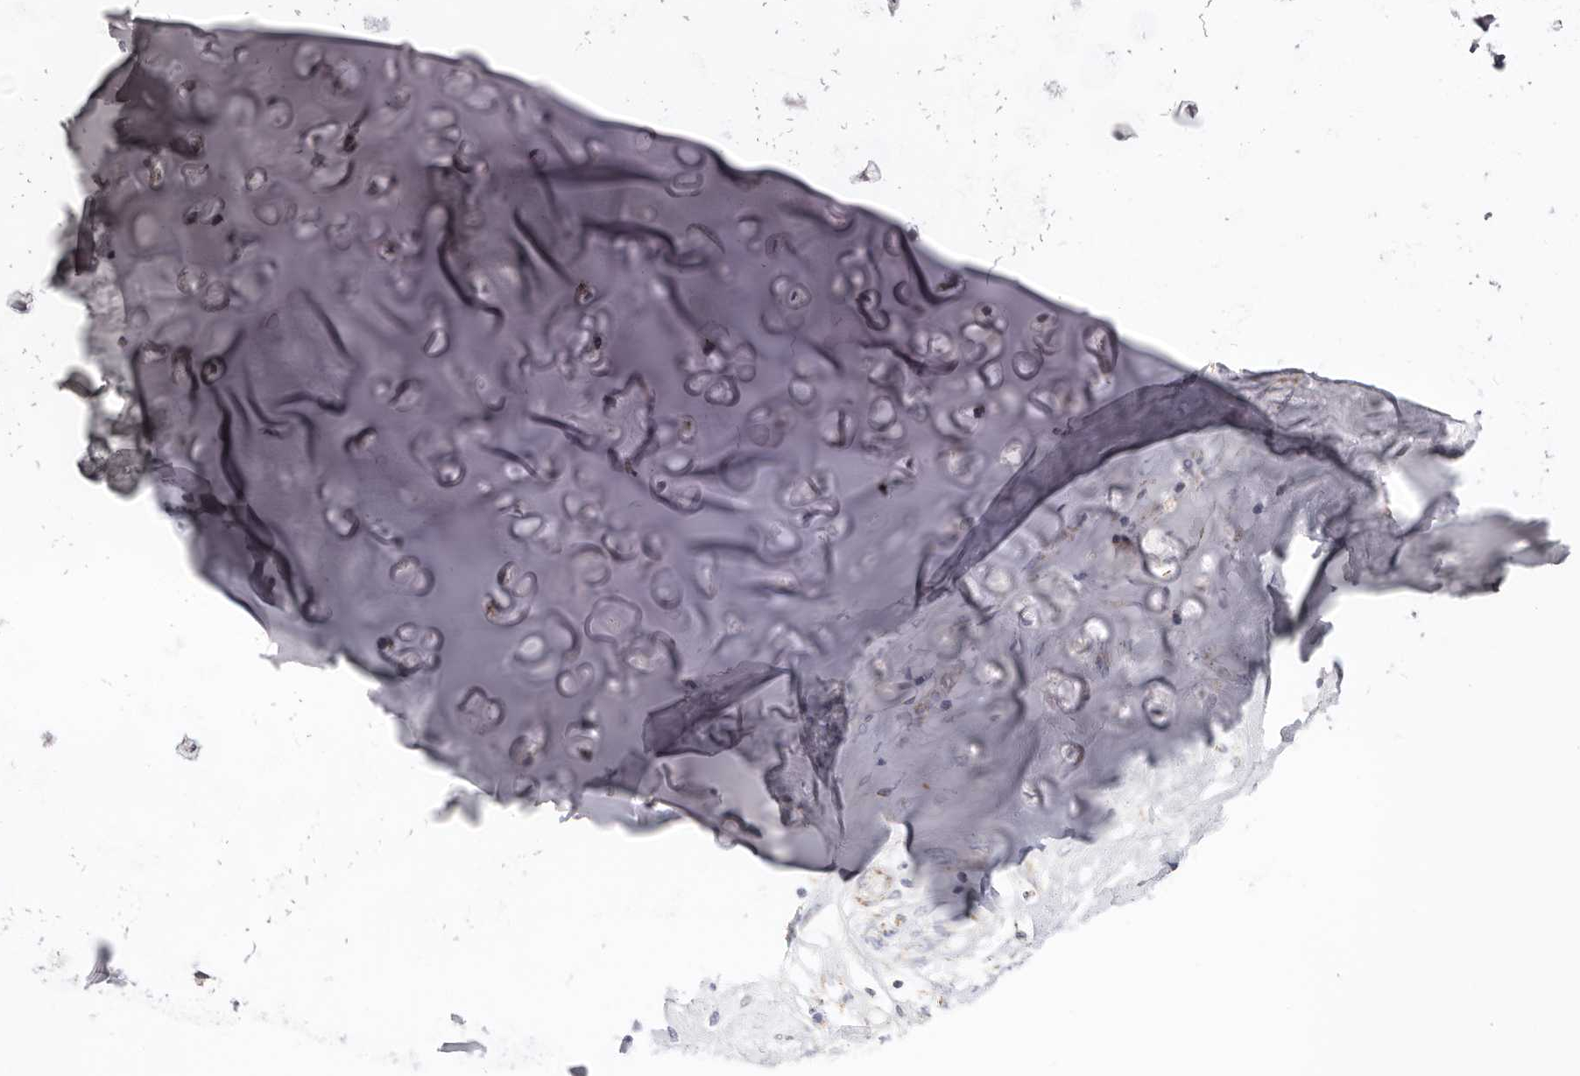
{"staining": {"intensity": "weak", "quantity": "<25%", "location": "cytoplasmic/membranous"}, "tissue": "adipose tissue", "cell_type": "Adipocytes", "image_type": "normal", "snomed": [{"axis": "morphology", "description": "Normal tissue, NOS"}, {"axis": "morphology", "description": "Basal cell carcinoma"}, {"axis": "topography", "description": "Cartilage tissue"}, {"axis": "topography", "description": "Nasopharynx"}, {"axis": "topography", "description": "Oral tissue"}], "caption": "IHC histopathology image of benign adipose tissue: adipose tissue stained with DAB (3,3'-diaminobenzidine) shows no significant protein staining in adipocytes.", "gene": "PRMT2", "patient": {"sex": "female", "age": 77}}